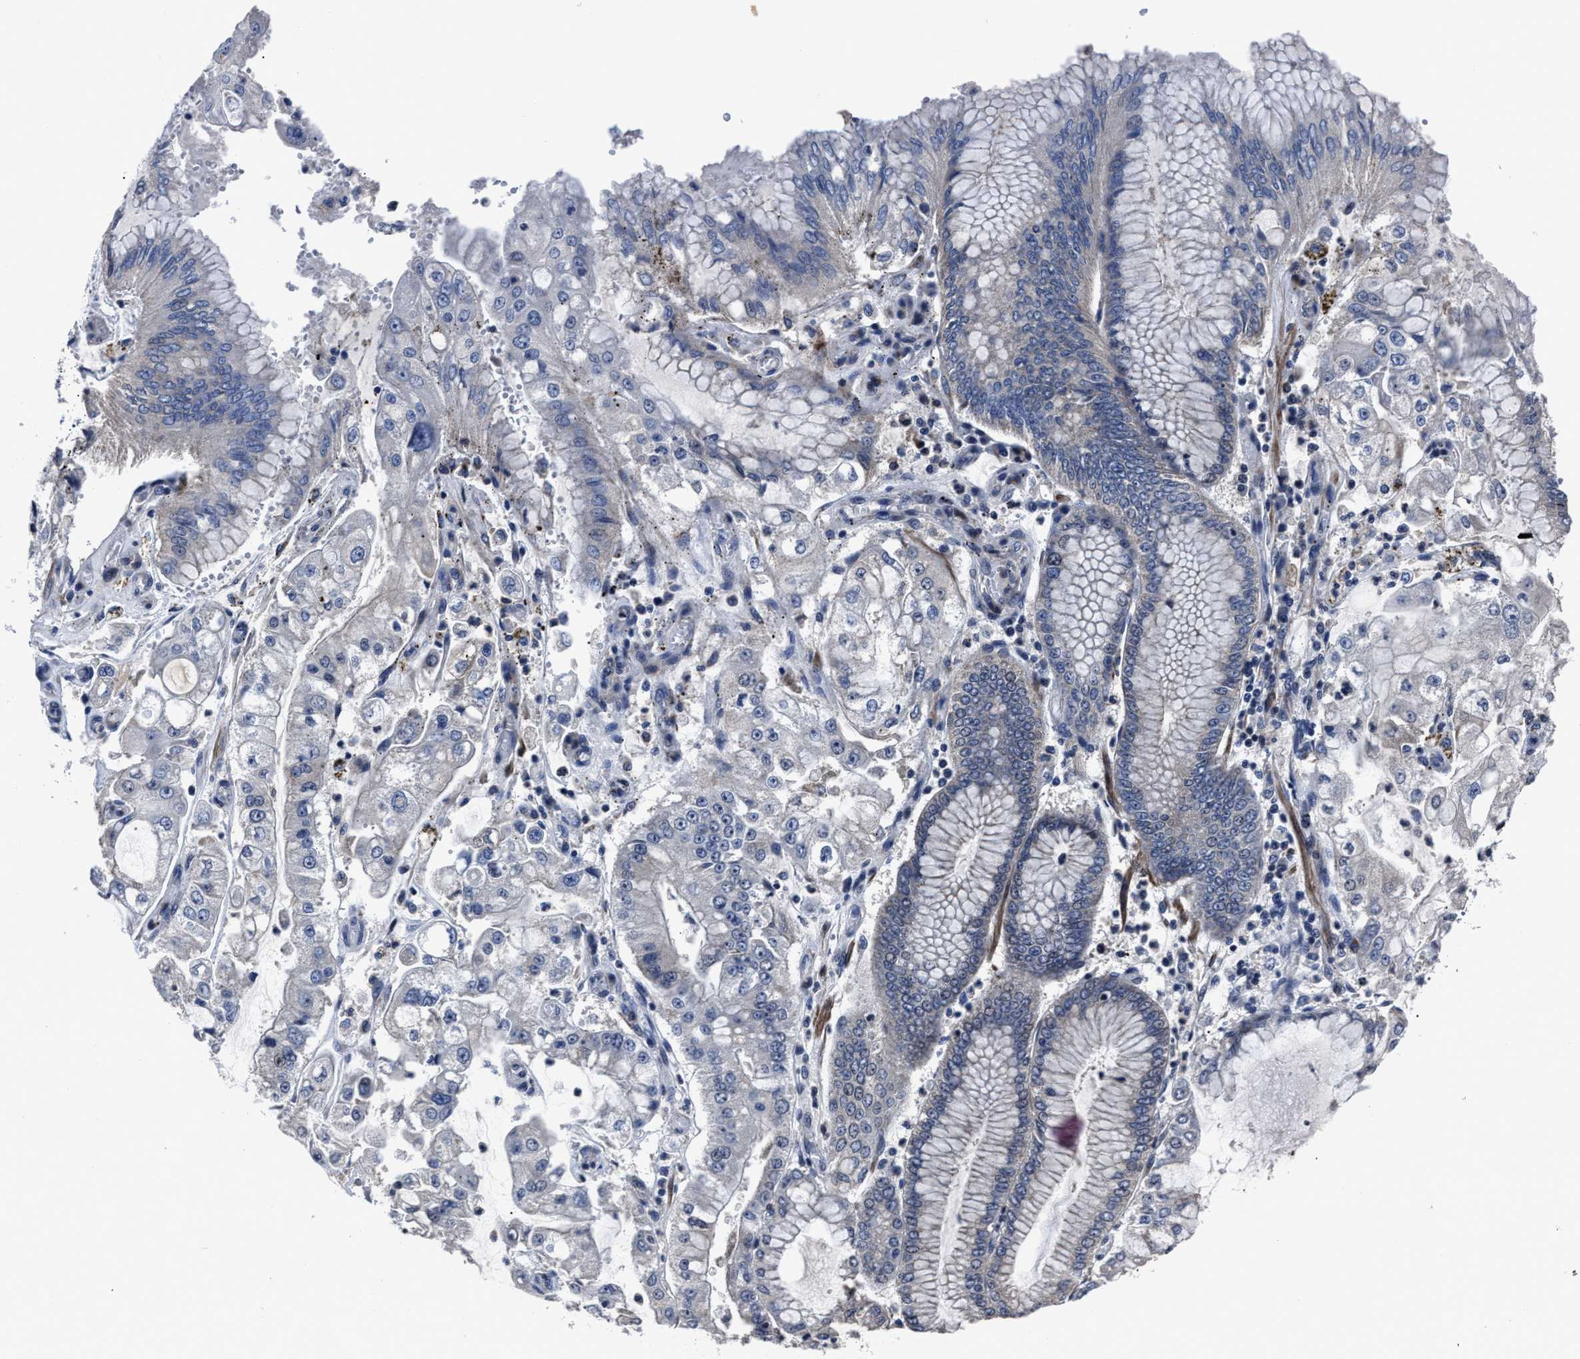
{"staining": {"intensity": "negative", "quantity": "none", "location": "none"}, "tissue": "stomach cancer", "cell_type": "Tumor cells", "image_type": "cancer", "snomed": [{"axis": "morphology", "description": "Adenocarcinoma, NOS"}, {"axis": "topography", "description": "Stomach"}], "caption": "Micrograph shows no protein expression in tumor cells of adenocarcinoma (stomach) tissue. (Brightfield microscopy of DAB IHC at high magnification).", "gene": "RSBN1L", "patient": {"sex": "male", "age": 76}}